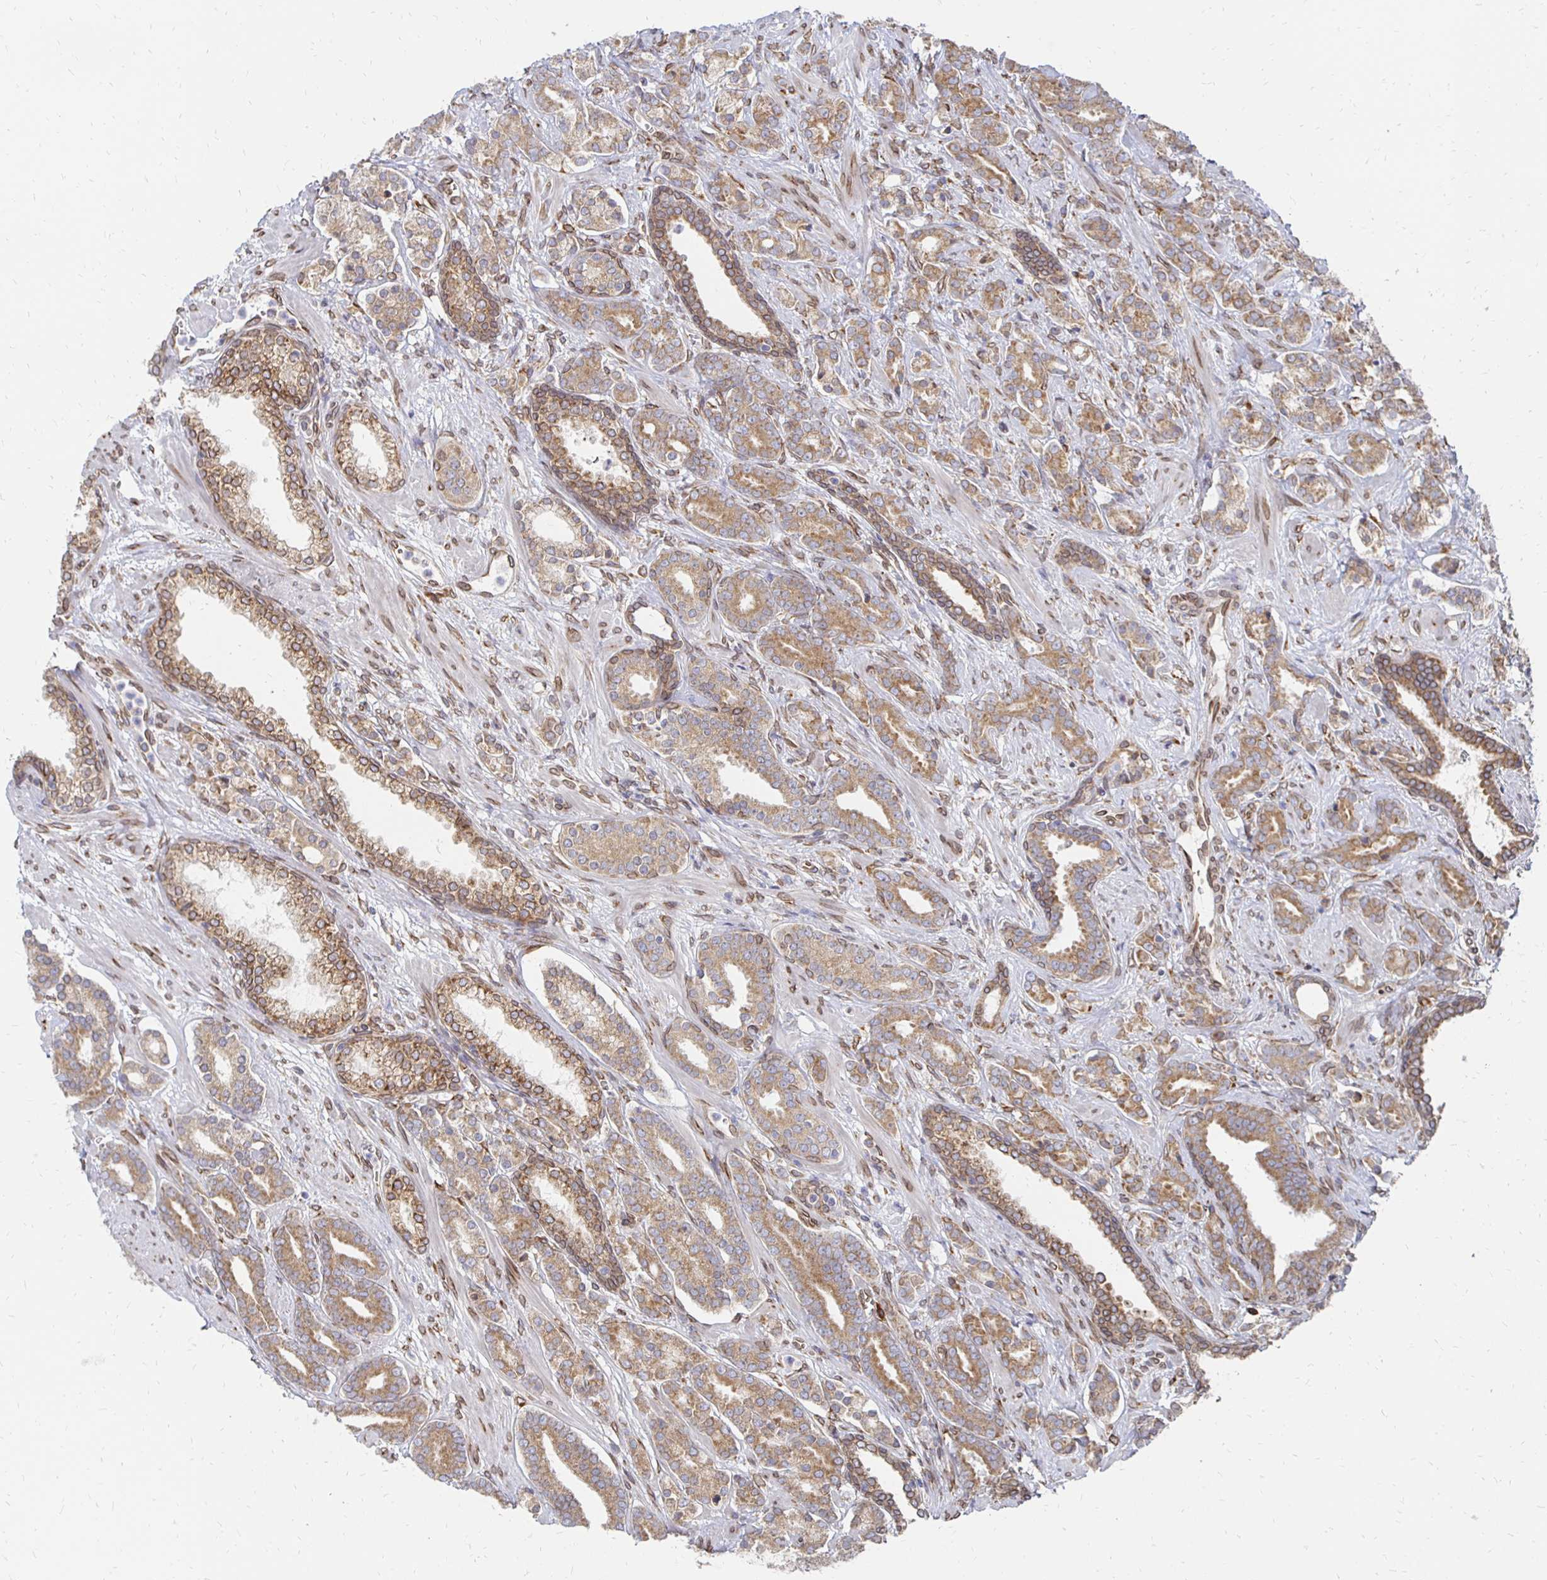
{"staining": {"intensity": "moderate", "quantity": ">75%", "location": "cytoplasmic/membranous,nuclear"}, "tissue": "prostate cancer", "cell_type": "Tumor cells", "image_type": "cancer", "snomed": [{"axis": "morphology", "description": "Adenocarcinoma, High grade"}, {"axis": "topography", "description": "Prostate"}], "caption": "Tumor cells demonstrate moderate cytoplasmic/membranous and nuclear expression in approximately >75% of cells in prostate cancer. Using DAB (brown) and hematoxylin (blue) stains, captured at high magnification using brightfield microscopy.", "gene": "PELI3", "patient": {"sex": "male", "age": 60}}